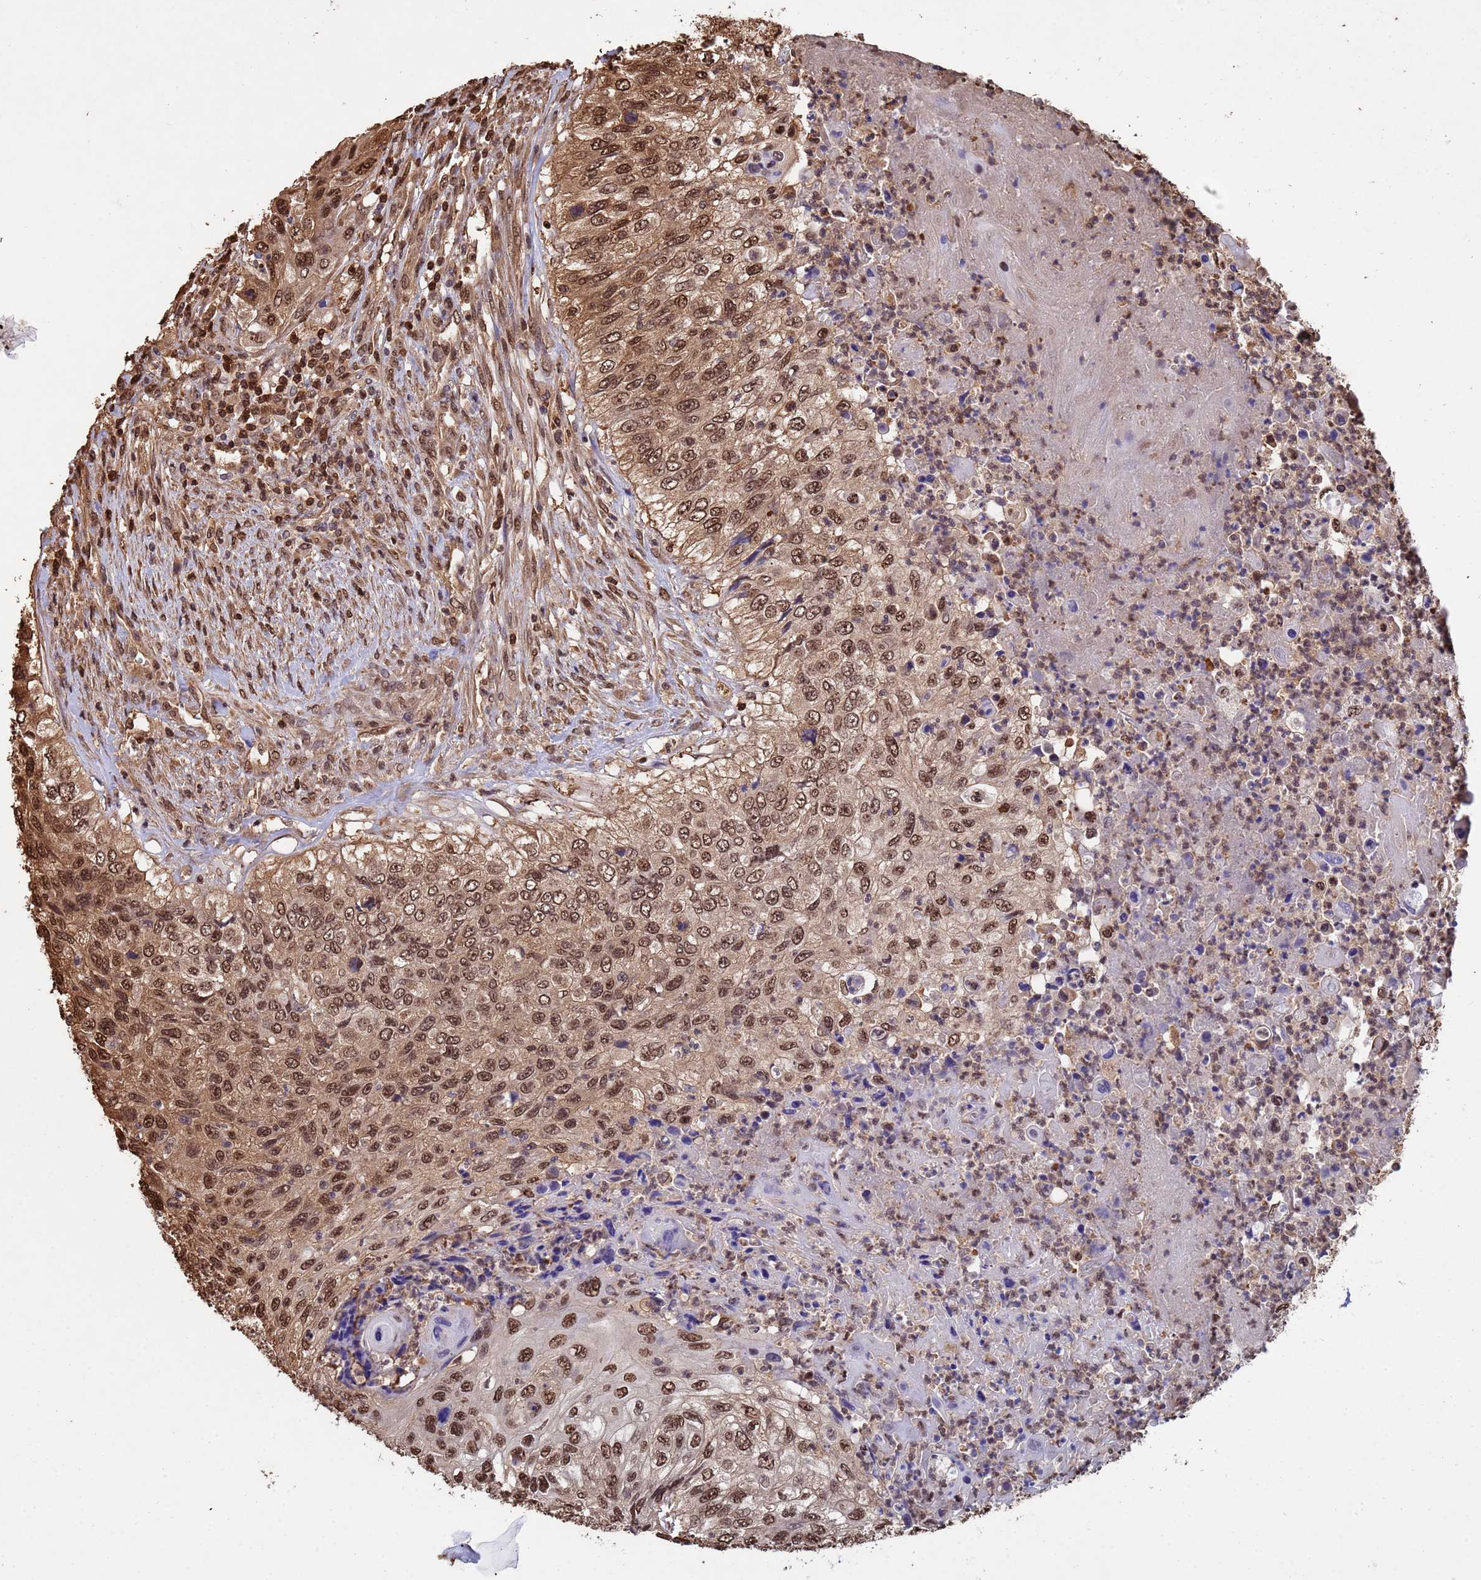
{"staining": {"intensity": "moderate", "quantity": ">75%", "location": "cytoplasmic/membranous,nuclear"}, "tissue": "urothelial cancer", "cell_type": "Tumor cells", "image_type": "cancer", "snomed": [{"axis": "morphology", "description": "Urothelial carcinoma, High grade"}, {"axis": "topography", "description": "Urinary bladder"}], "caption": "Urothelial carcinoma (high-grade) stained with DAB (3,3'-diaminobenzidine) immunohistochemistry (IHC) exhibits medium levels of moderate cytoplasmic/membranous and nuclear staining in approximately >75% of tumor cells. (Stains: DAB (3,3'-diaminobenzidine) in brown, nuclei in blue, Microscopy: brightfield microscopy at high magnification).", "gene": "SUMO4", "patient": {"sex": "female", "age": 60}}